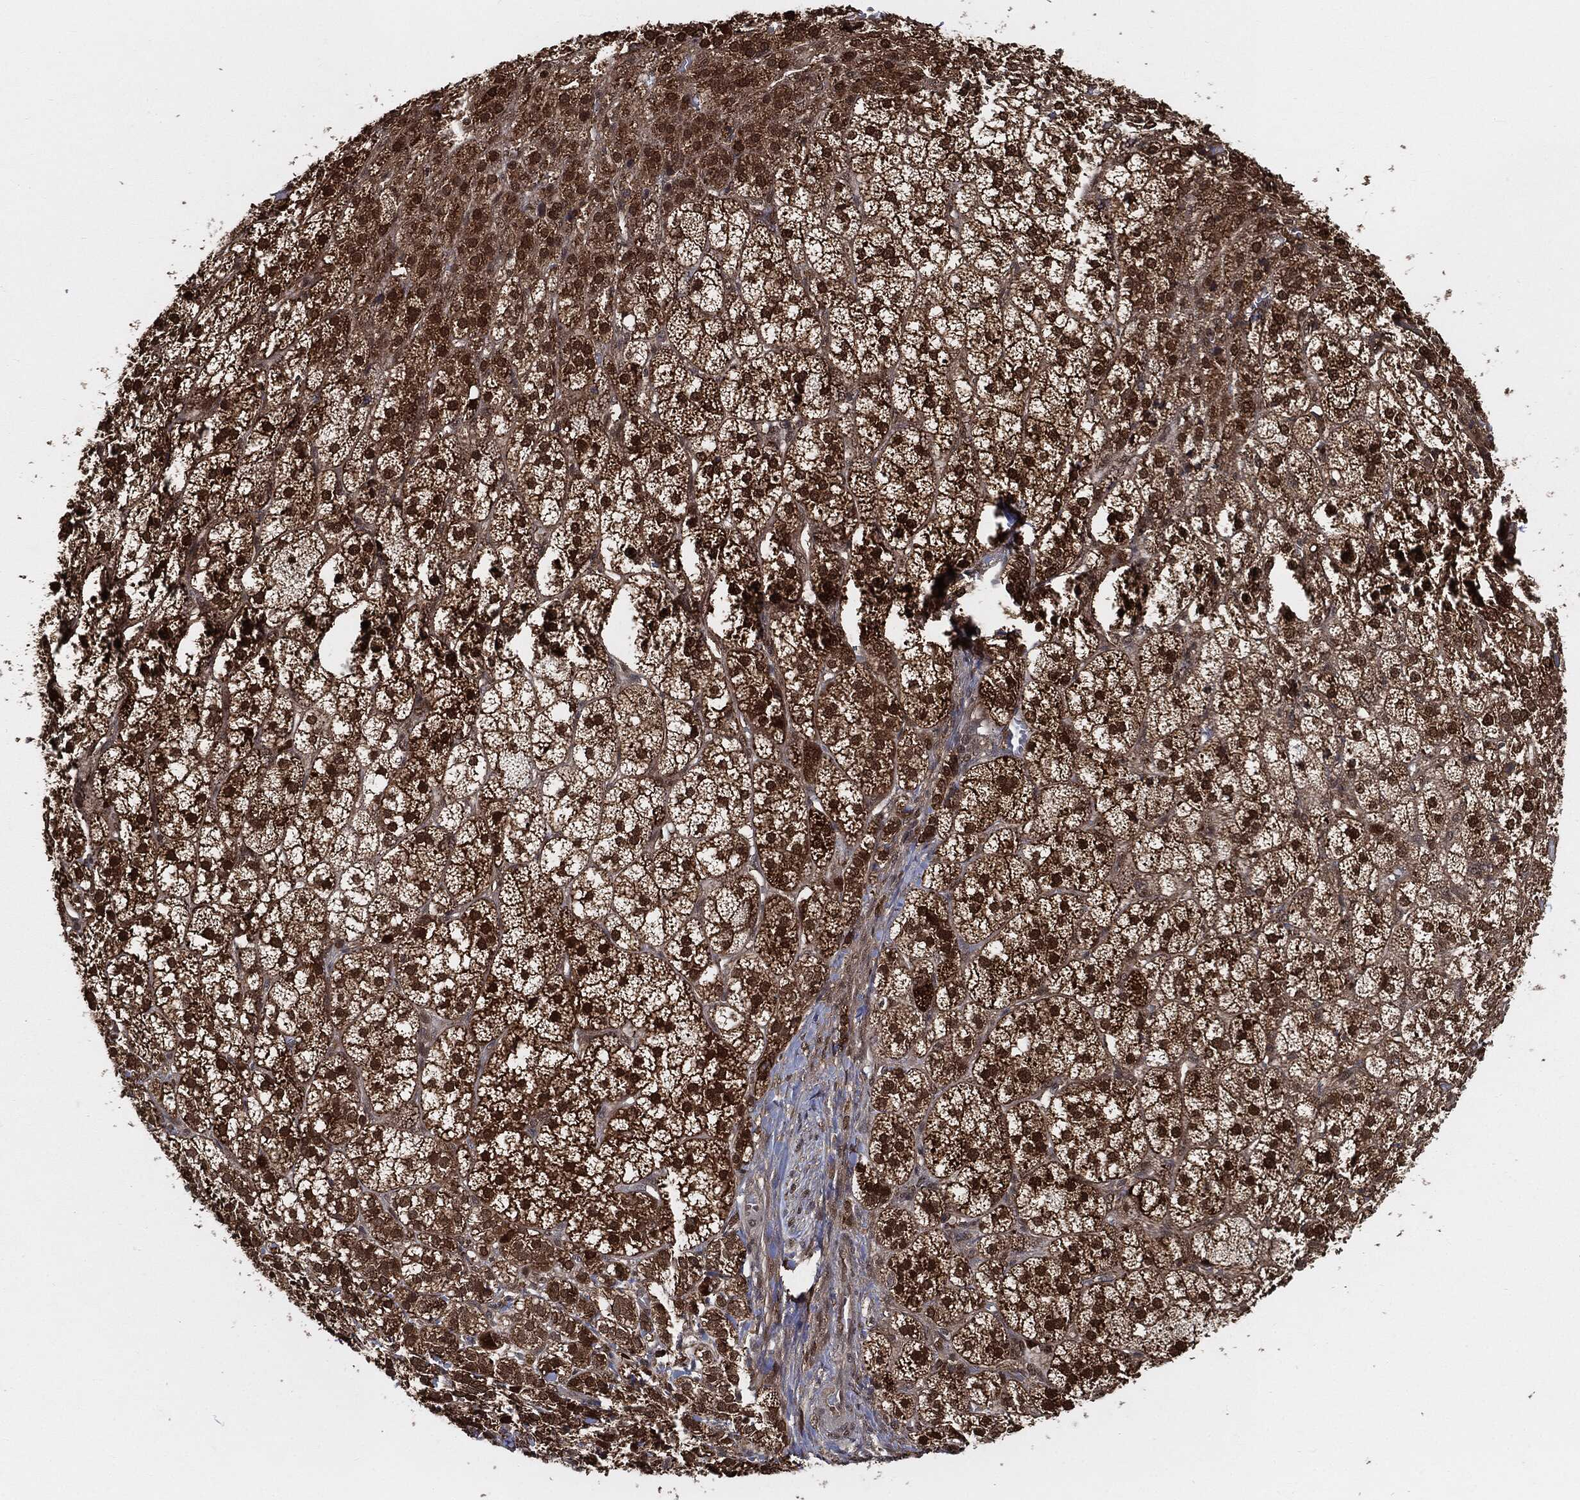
{"staining": {"intensity": "strong", "quantity": ">75%", "location": "cytoplasmic/membranous,nuclear"}, "tissue": "adrenal gland", "cell_type": "Glandular cells", "image_type": "normal", "snomed": [{"axis": "morphology", "description": "Normal tissue, NOS"}, {"axis": "topography", "description": "Adrenal gland"}], "caption": "Adrenal gland stained with DAB immunohistochemistry shows high levels of strong cytoplasmic/membranous,nuclear staining in approximately >75% of glandular cells.", "gene": "CUTA", "patient": {"sex": "female", "age": 60}}